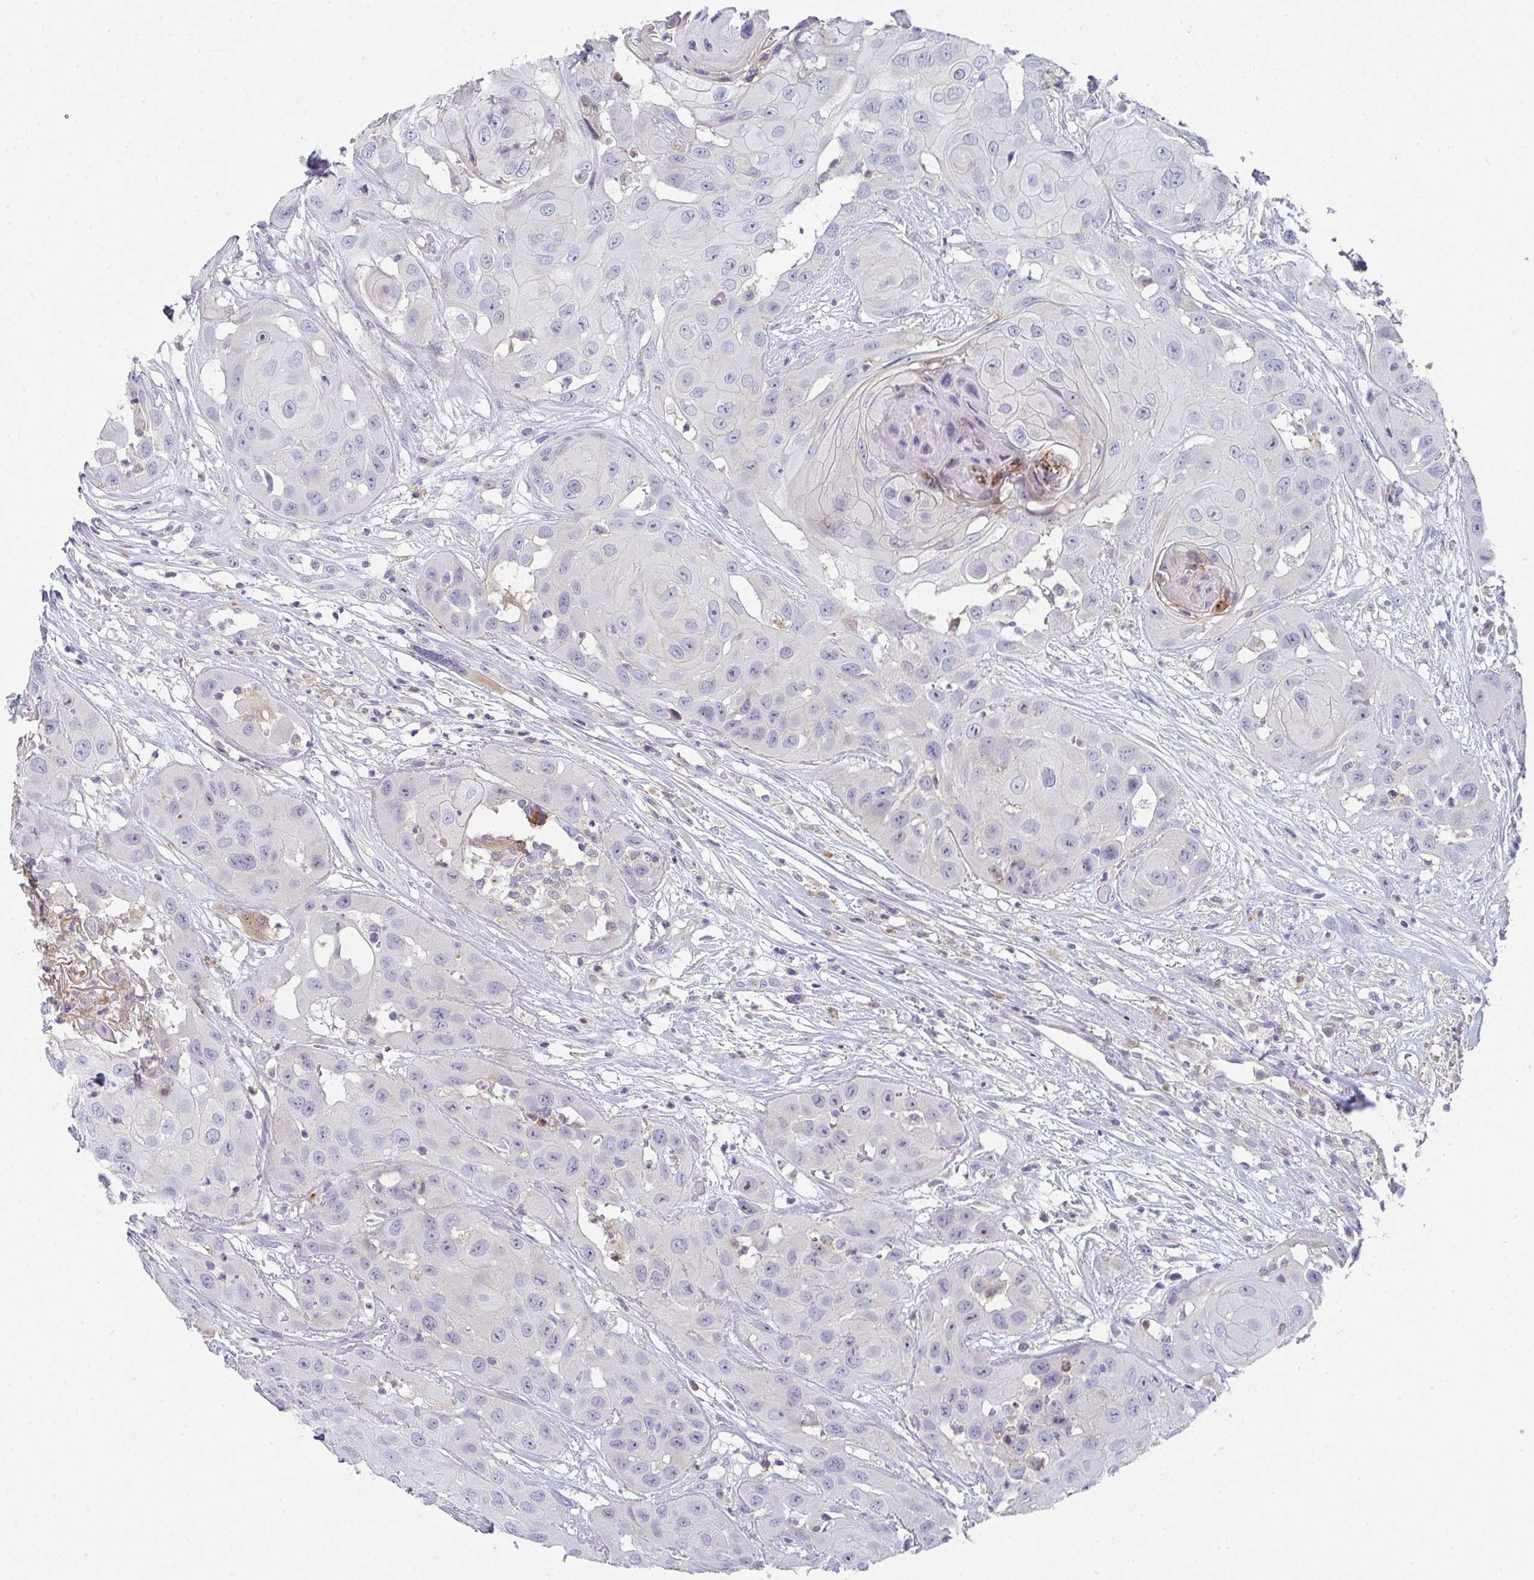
{"staining": {"intensity": "negative", "quantity": "none", "location": "none"}, "tissue": "head and neck cancer", "cell_type": "Tumor cells", "image_type": "cancer", "snomed": [{"axis": "morphology", "description": "Squamous cell carcinoma, NOS"}, {"axis": "topography", "description": "Head-Neck"}], "caption": "Immunohistochemical staining of human head and neck cancer demonstrates no significant positivity in tumor cells.", "gene": "KLHL33", "patient": {"sex": "male", "age": 83}}